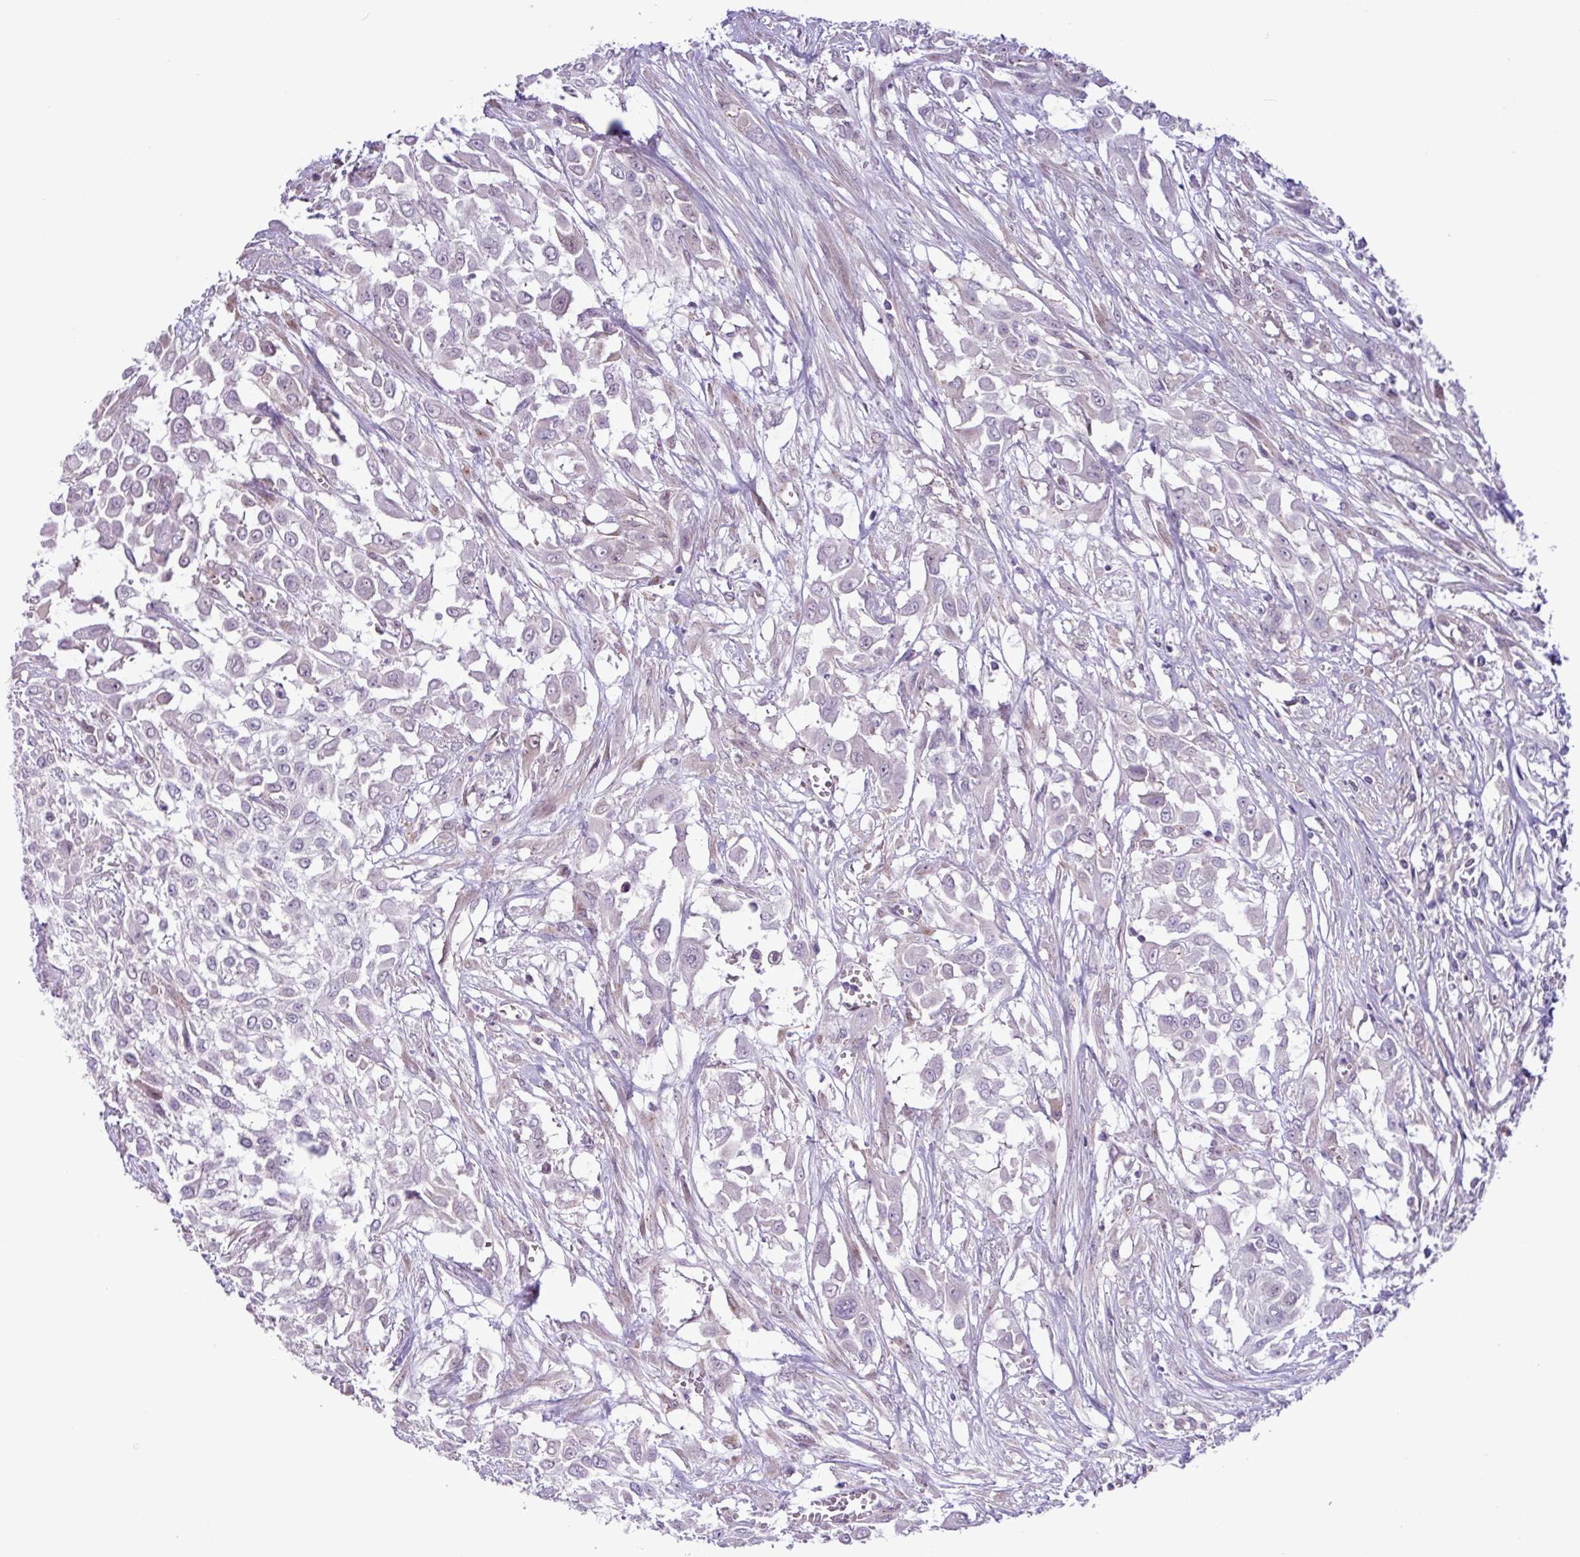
{"staining": {"intensity": "negative", "quantity": "none", "location": "none"}, "tissue": "urothelial cancer", "cell_type": "Tumor cells", "image_type": "cancer", "snomed": [{"axis": "morphology", "description": "Urothelial carcinoma, High grade"}, {"axis": "topography", "description": "Urinary bladder"}], "caption": "Immunohistochemistry of human high-grade urothelial carcinoma exhibits no positivity in tumor cells. (Brightfield microscopy of DAB immunohistochemistry (IHC) at high magnification).", "gene": "SPINK8", "patient": {"sex": "male", "age": 57}}